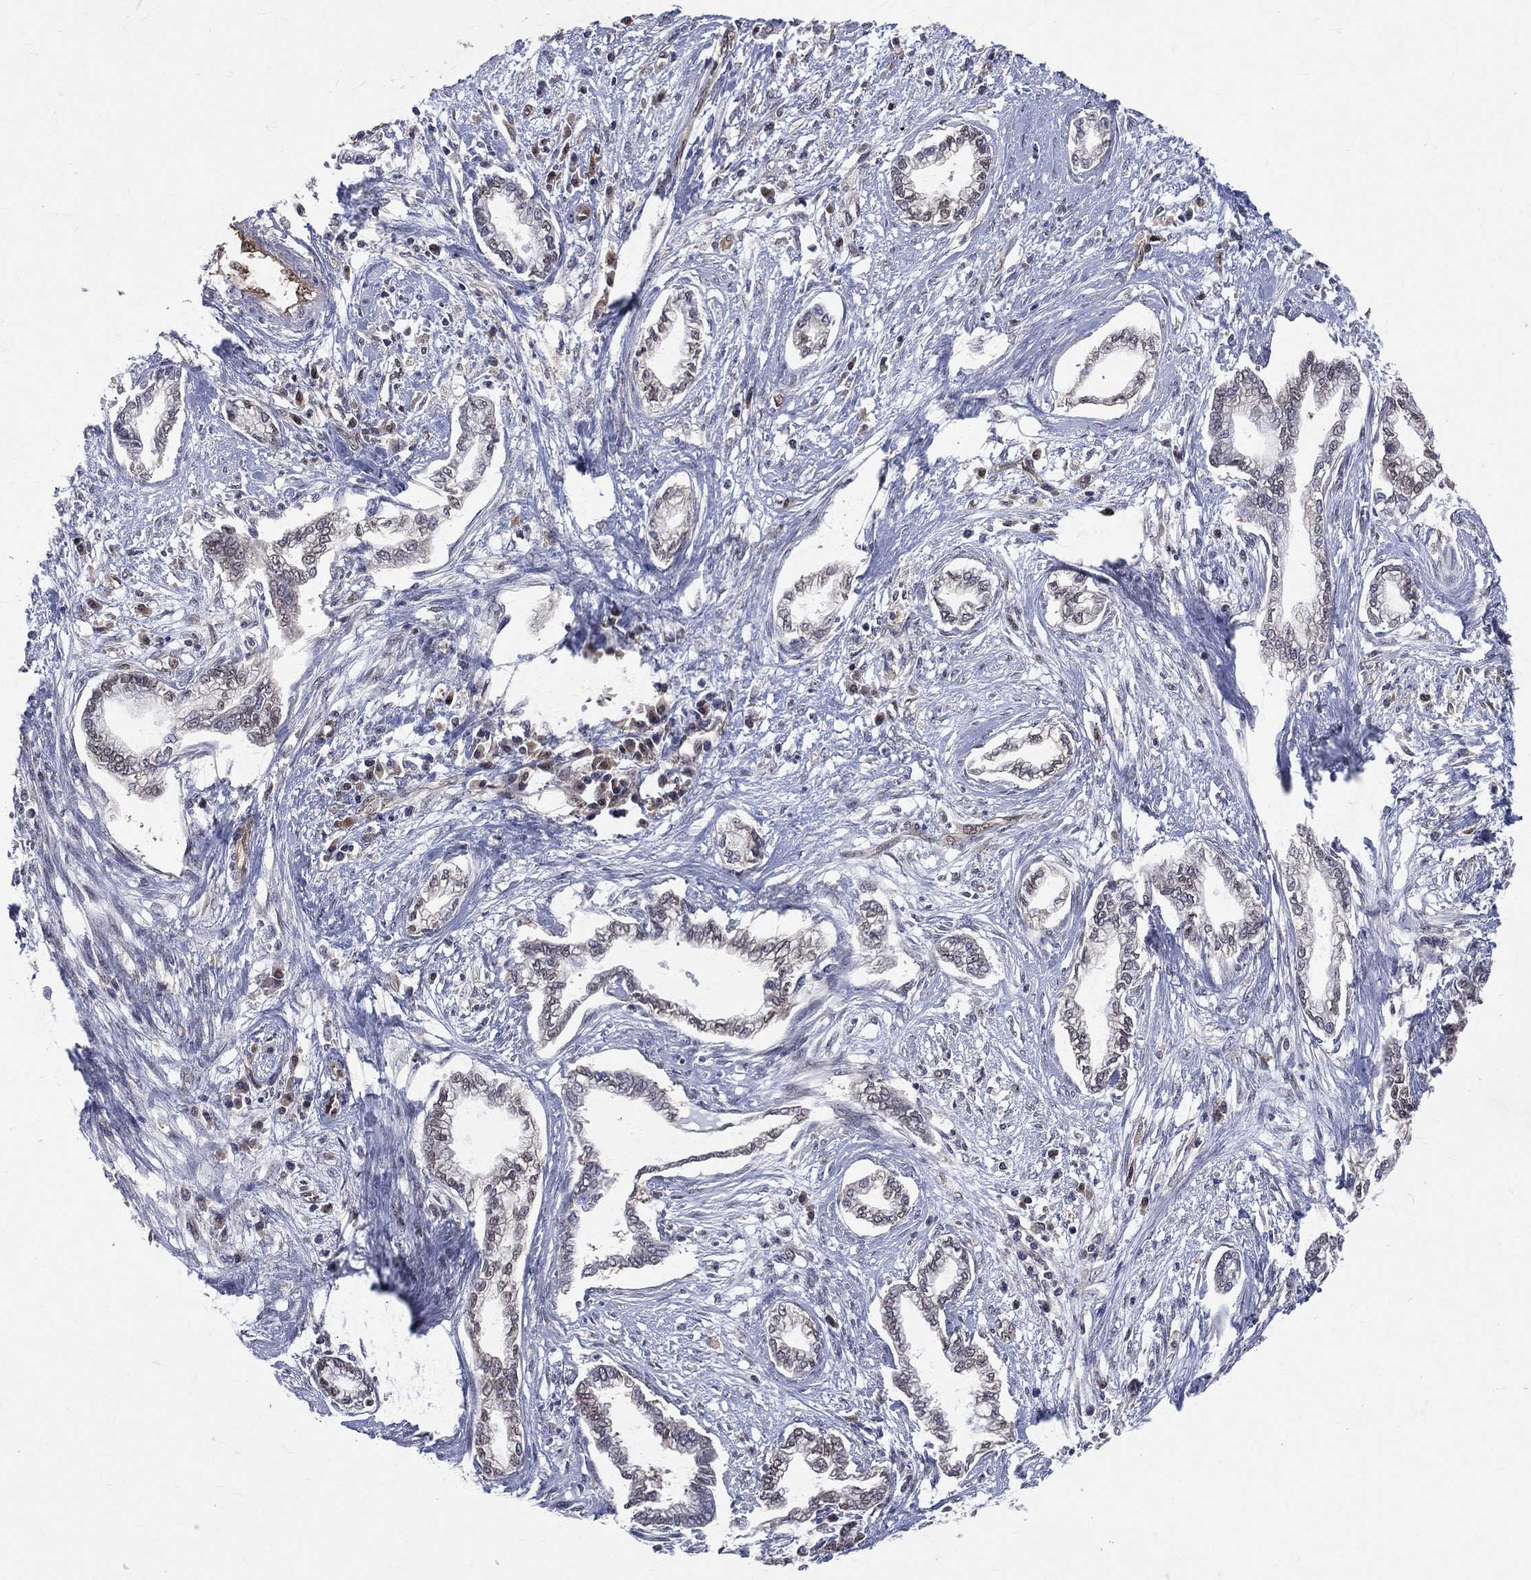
{"staining": {"intensity": "negative", "quantity": "none", "location": "none"}, "tissue": "cervical cancer", "cell_type": "Tumor cells", "image_type": "cancer", "snomed": [{"axis": "morphology", "description": "Adenocarcinoma, NOS"}, {"axis": "topography", "description": "Cervix"}], "caption": "Adenocarcinoma (cervical) was stained to show a protein in brown. There is no significant expression in tumor cells. (Stains: DAB (3,3'-diaminobenzidine) immunohistochemistry with hematoxylin counter stain, Microscopy: brightfield microscopy at high magnification).", "gene": "GMPR2", "patient": {"sex": "female", "age": 62}}